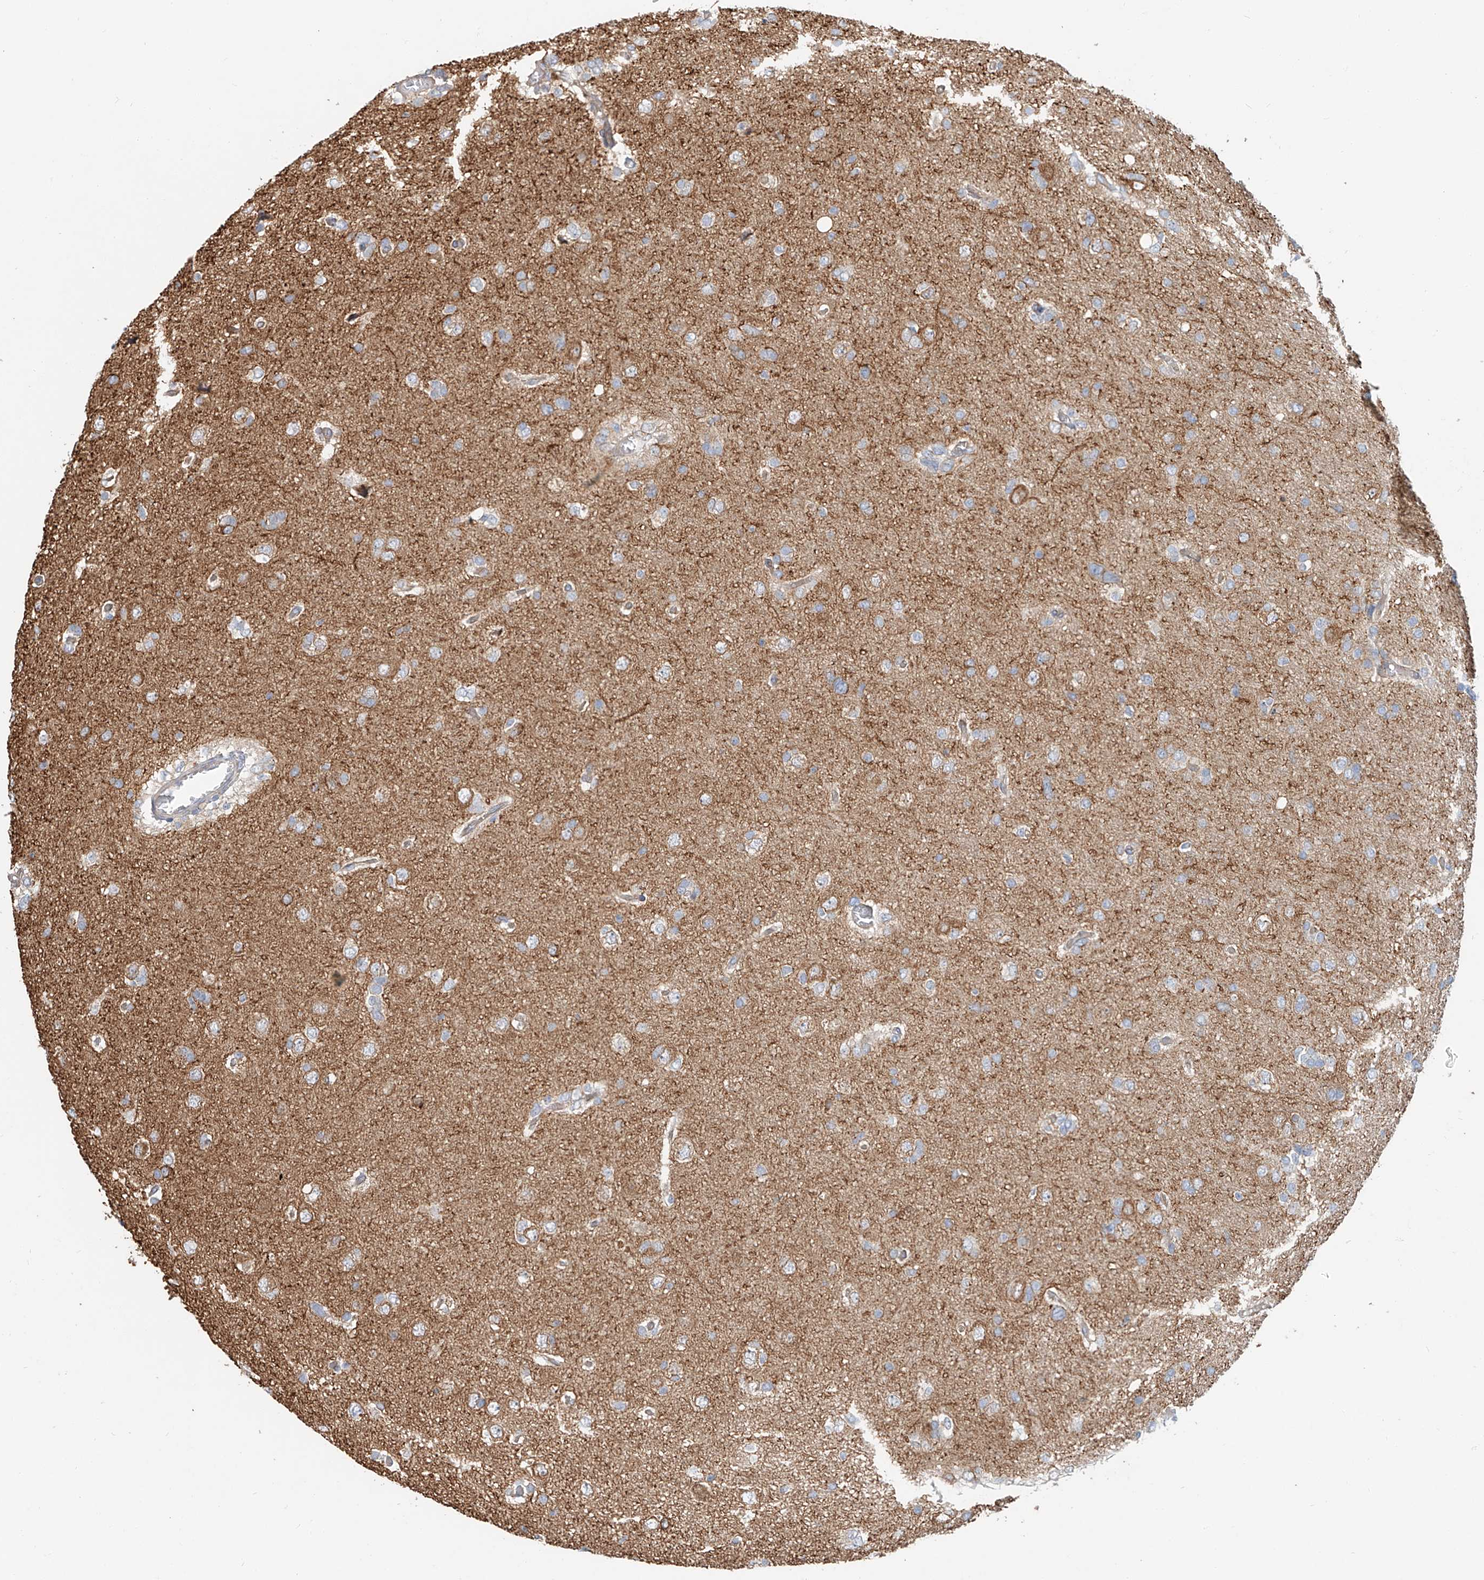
{"staining": {"intensity": "moderate", "quantity": "<25%", "location": "cytoplasmic/membranous"}, "tissue": "glioma", "cell_type": "Tumor cells", "image_type": "cancer", "snomed": [{"axis": "morphology", "description": "Glioma, malignant, High grade"}, {"axis": "topography", "description": "Brain"}], "caption": "There is low levels of moderate cytoplasmic/membranous staining in tumor cells of malignant glioma (high-grade), as demonstrated by immunohistochemical staining (brown color).", "gene": "SNAP29", "patient": {"sex": "female", "age": 59}}